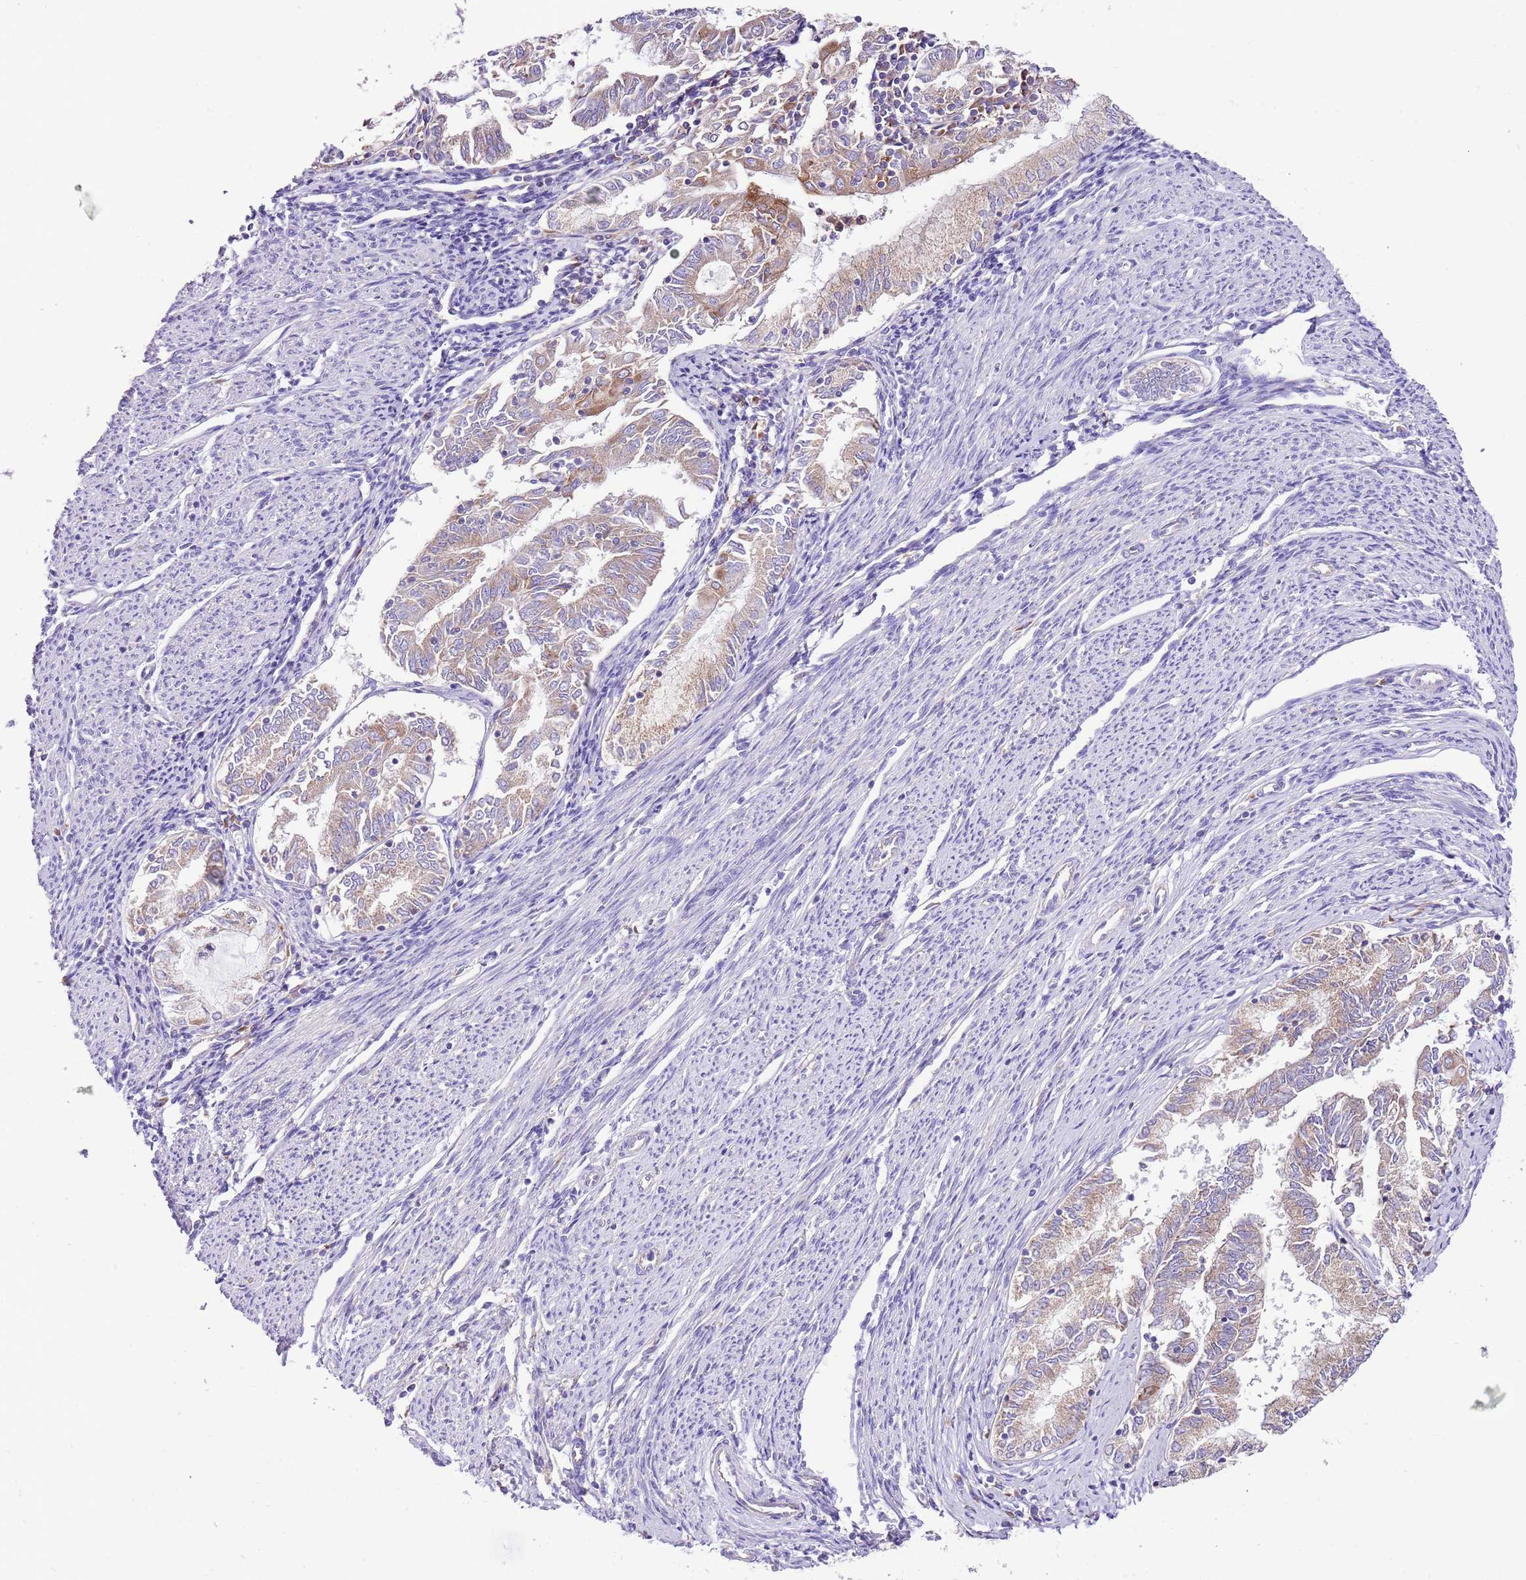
{"staining": {"intensity": "moderate", "quantity": ">75%", "location": "cytoplasmic/membranous"}, "tissue": "endometrial cancer", "cell_type": "Tumor cells", "image_type": "cancer", "snomed": [{"axis": "morphology", "description": "Adenocarcinoma, NOS"}, {"axis": "topography", "description": "Endometrium"}], "caption": "Immunohistochemistry of endometrial adenocarcinoma demonstrates medium levels of moderate cytoplasmic/membranous expression in approximately >75% of tumor cells.", "gene": "RPS10", "patient": {"sex": "female", "age": 79}}